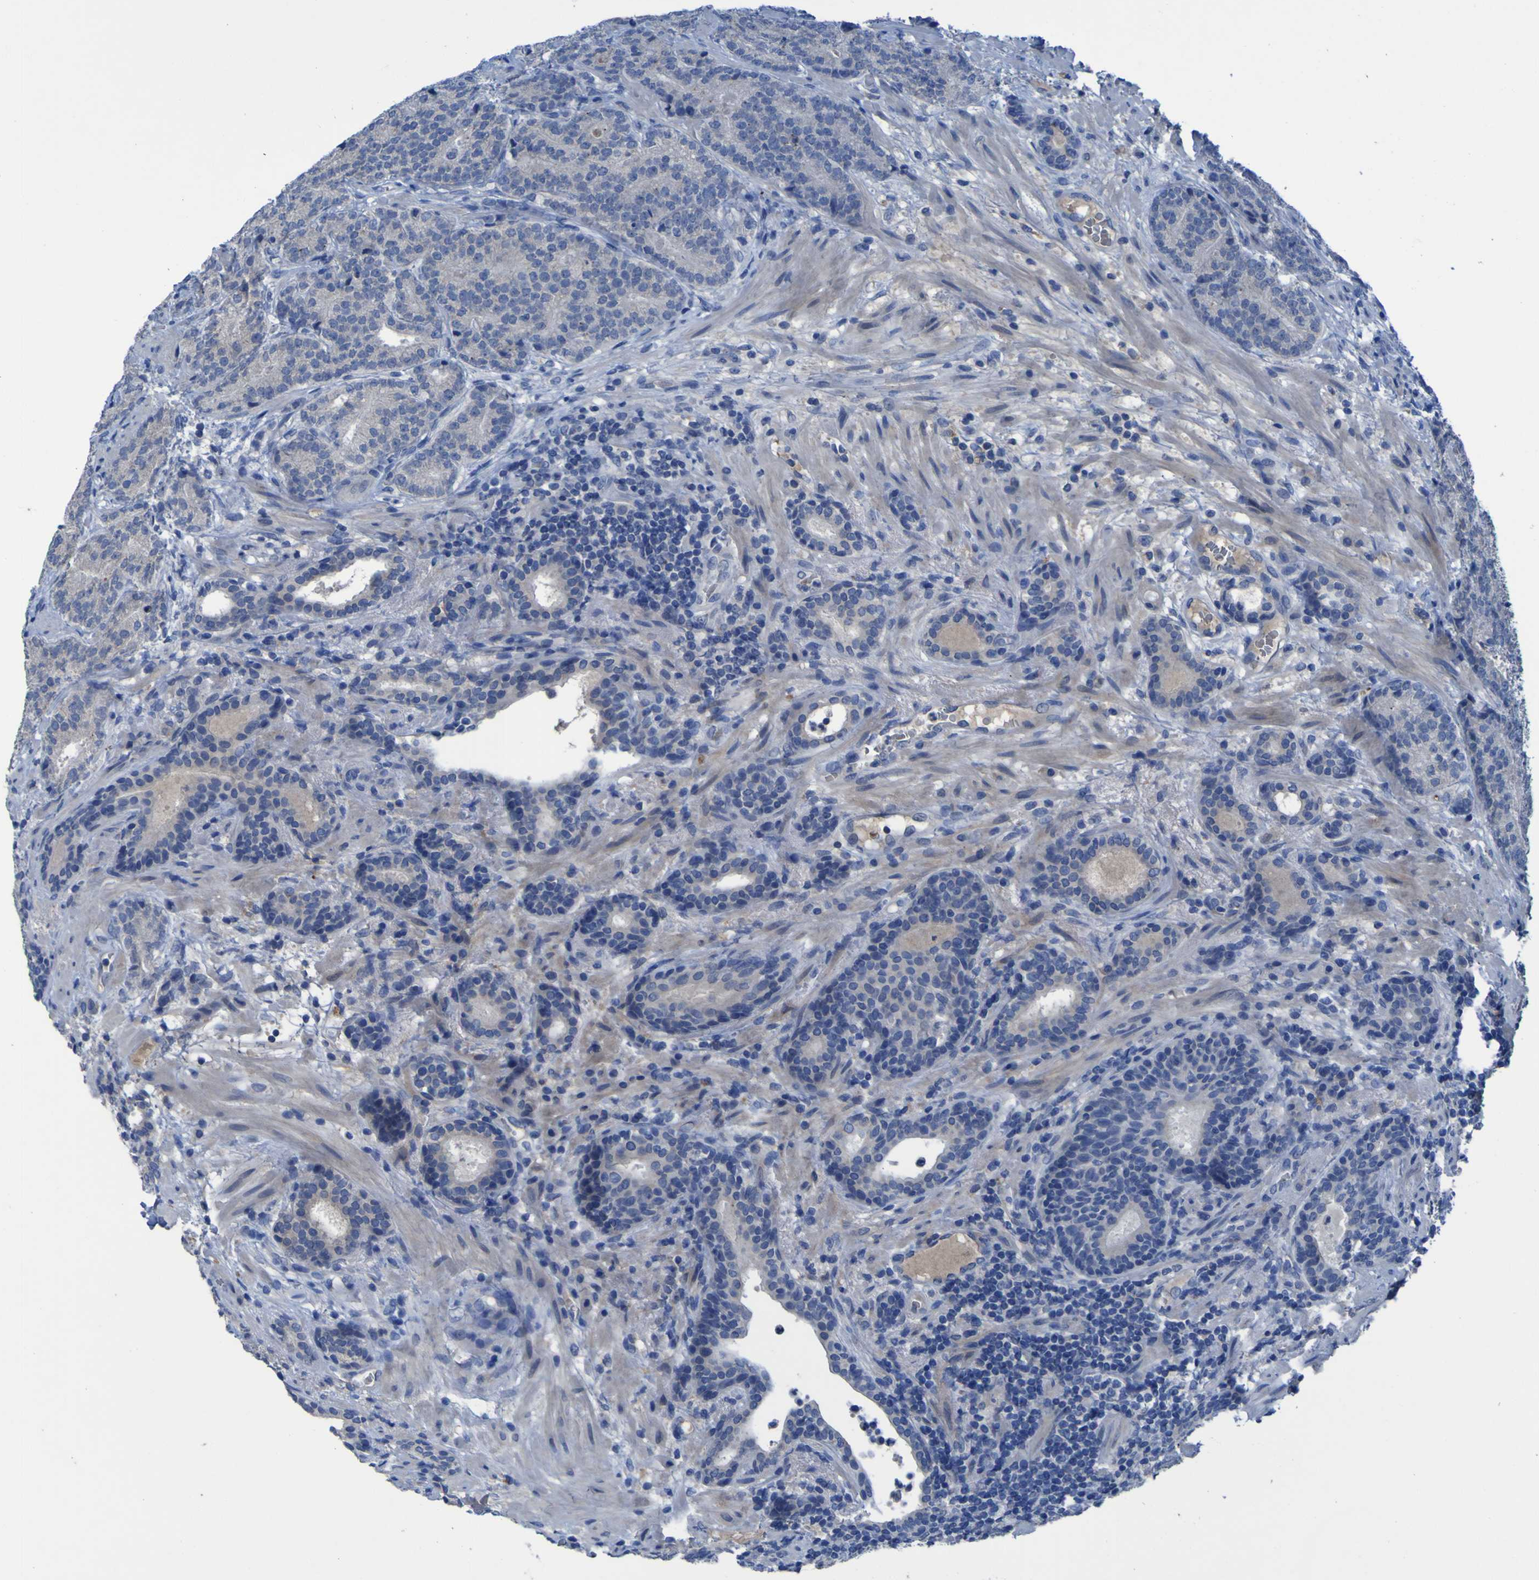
{"staining": {"intensity": "negative", "quantity": "none", "location": "none"}, "tissue": "prostate cancer", "cell_type": "Tumor cells", "image_type": "cancer", "snomed": [{"axis": "morphology", "description": "Adenocarcinoma, High grade"}, {"axis": "topography", "description": "Prostate"}], "caption": "An immunohistochemistry image of prostate adenocarcinoma (high-grade) is shown. There is no staining in tumor cells of prostate adenocarcinoma (high-grade). (DAB IHC visualized using brightfield microscopy, high magnification).", "gene": "SGK2", "patient": {"sex": "male", "age": 61}}